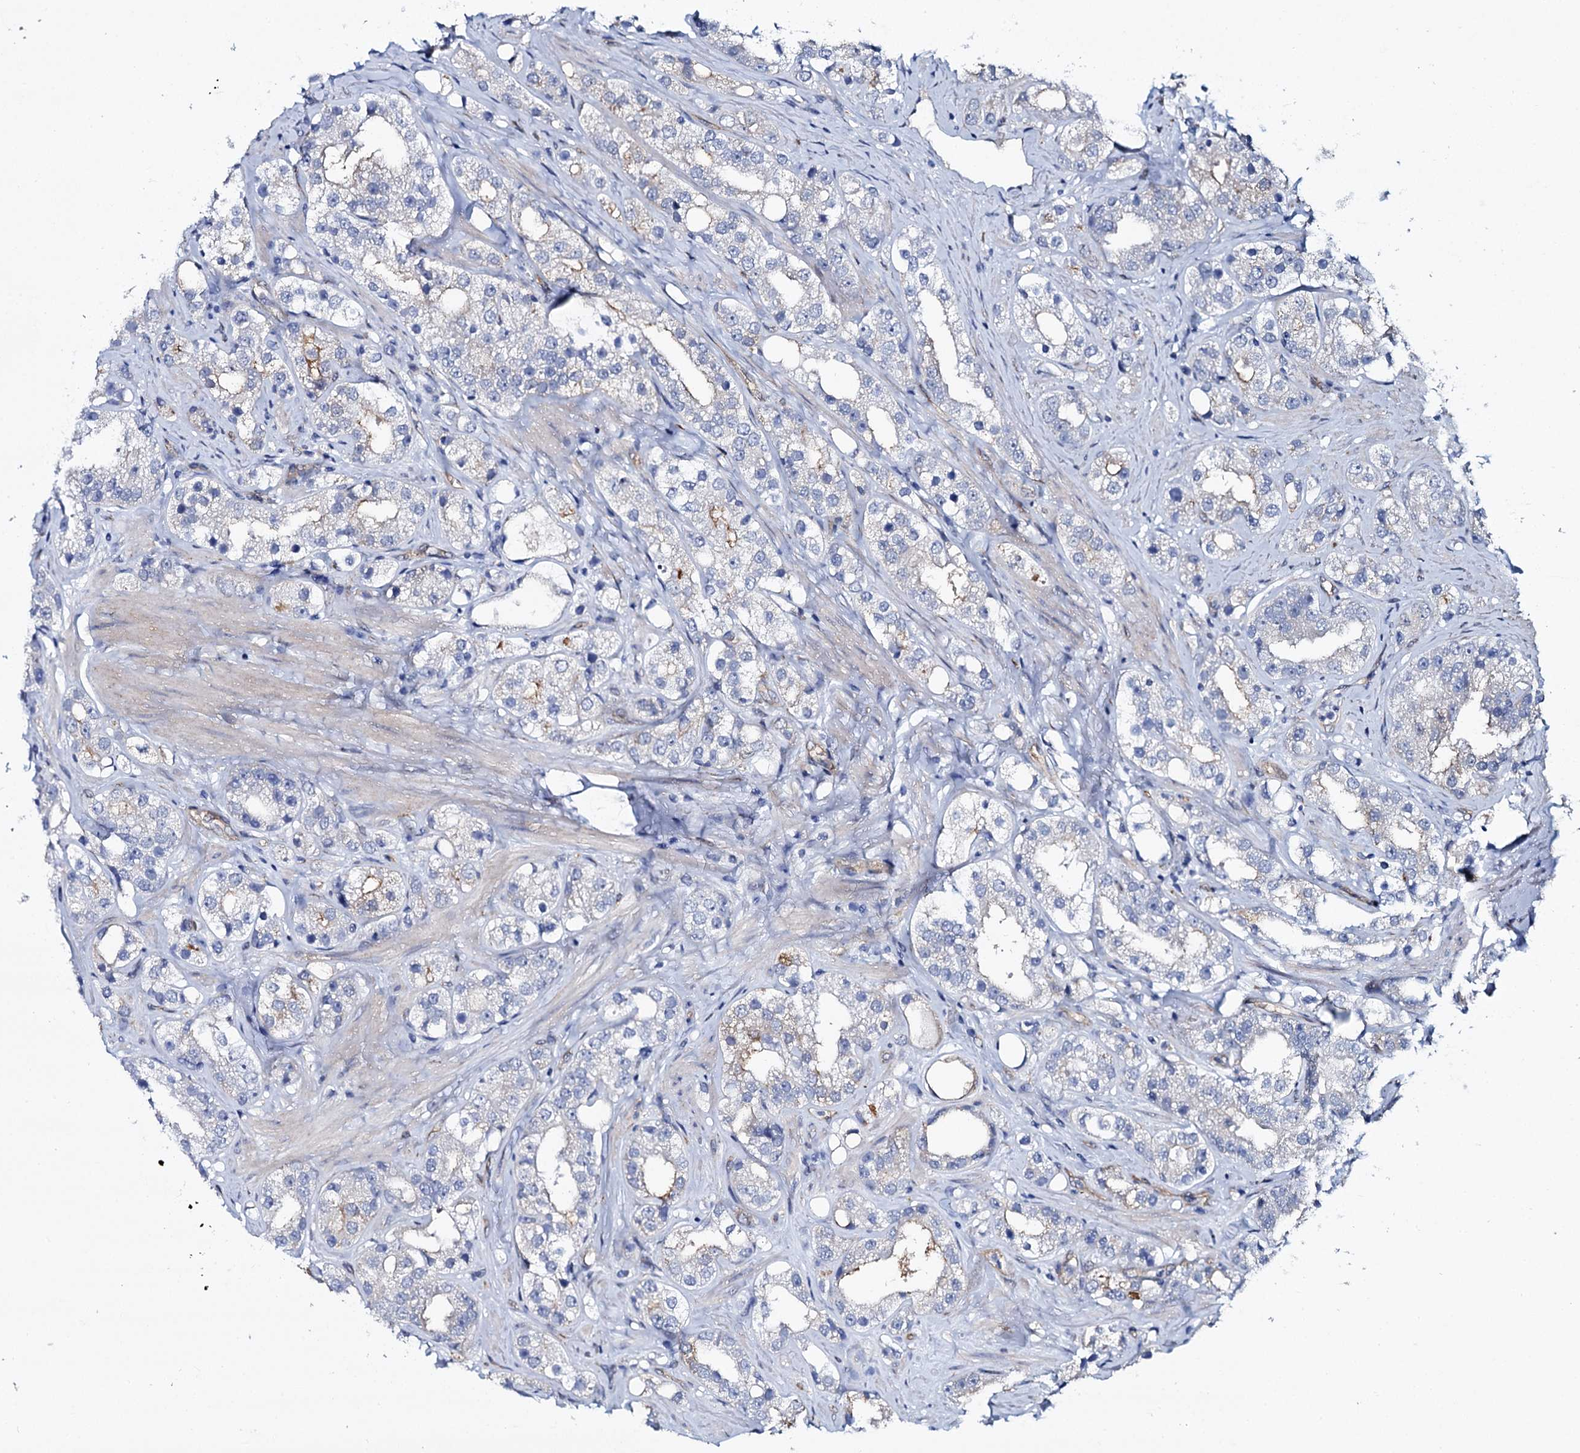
{"staining": {"intensity": "negative", "quantity": "none", "location": "none"}, "tissue": "prostate cancer", "cell_type": "Tumor cells", "image_type": "cancer", "snomed": [{"axis": "morphology", "description": "Adenocarcinoma, NOS"}, {"axis": "topography", "description": "Prostate"}], "caption": "Protein analysis of prostate cancer (adenocarcinoma) reveals no significant positivity in tumor cells.", "gene": "STXBP1", "patient": {"sex": "male", "age": 79}}